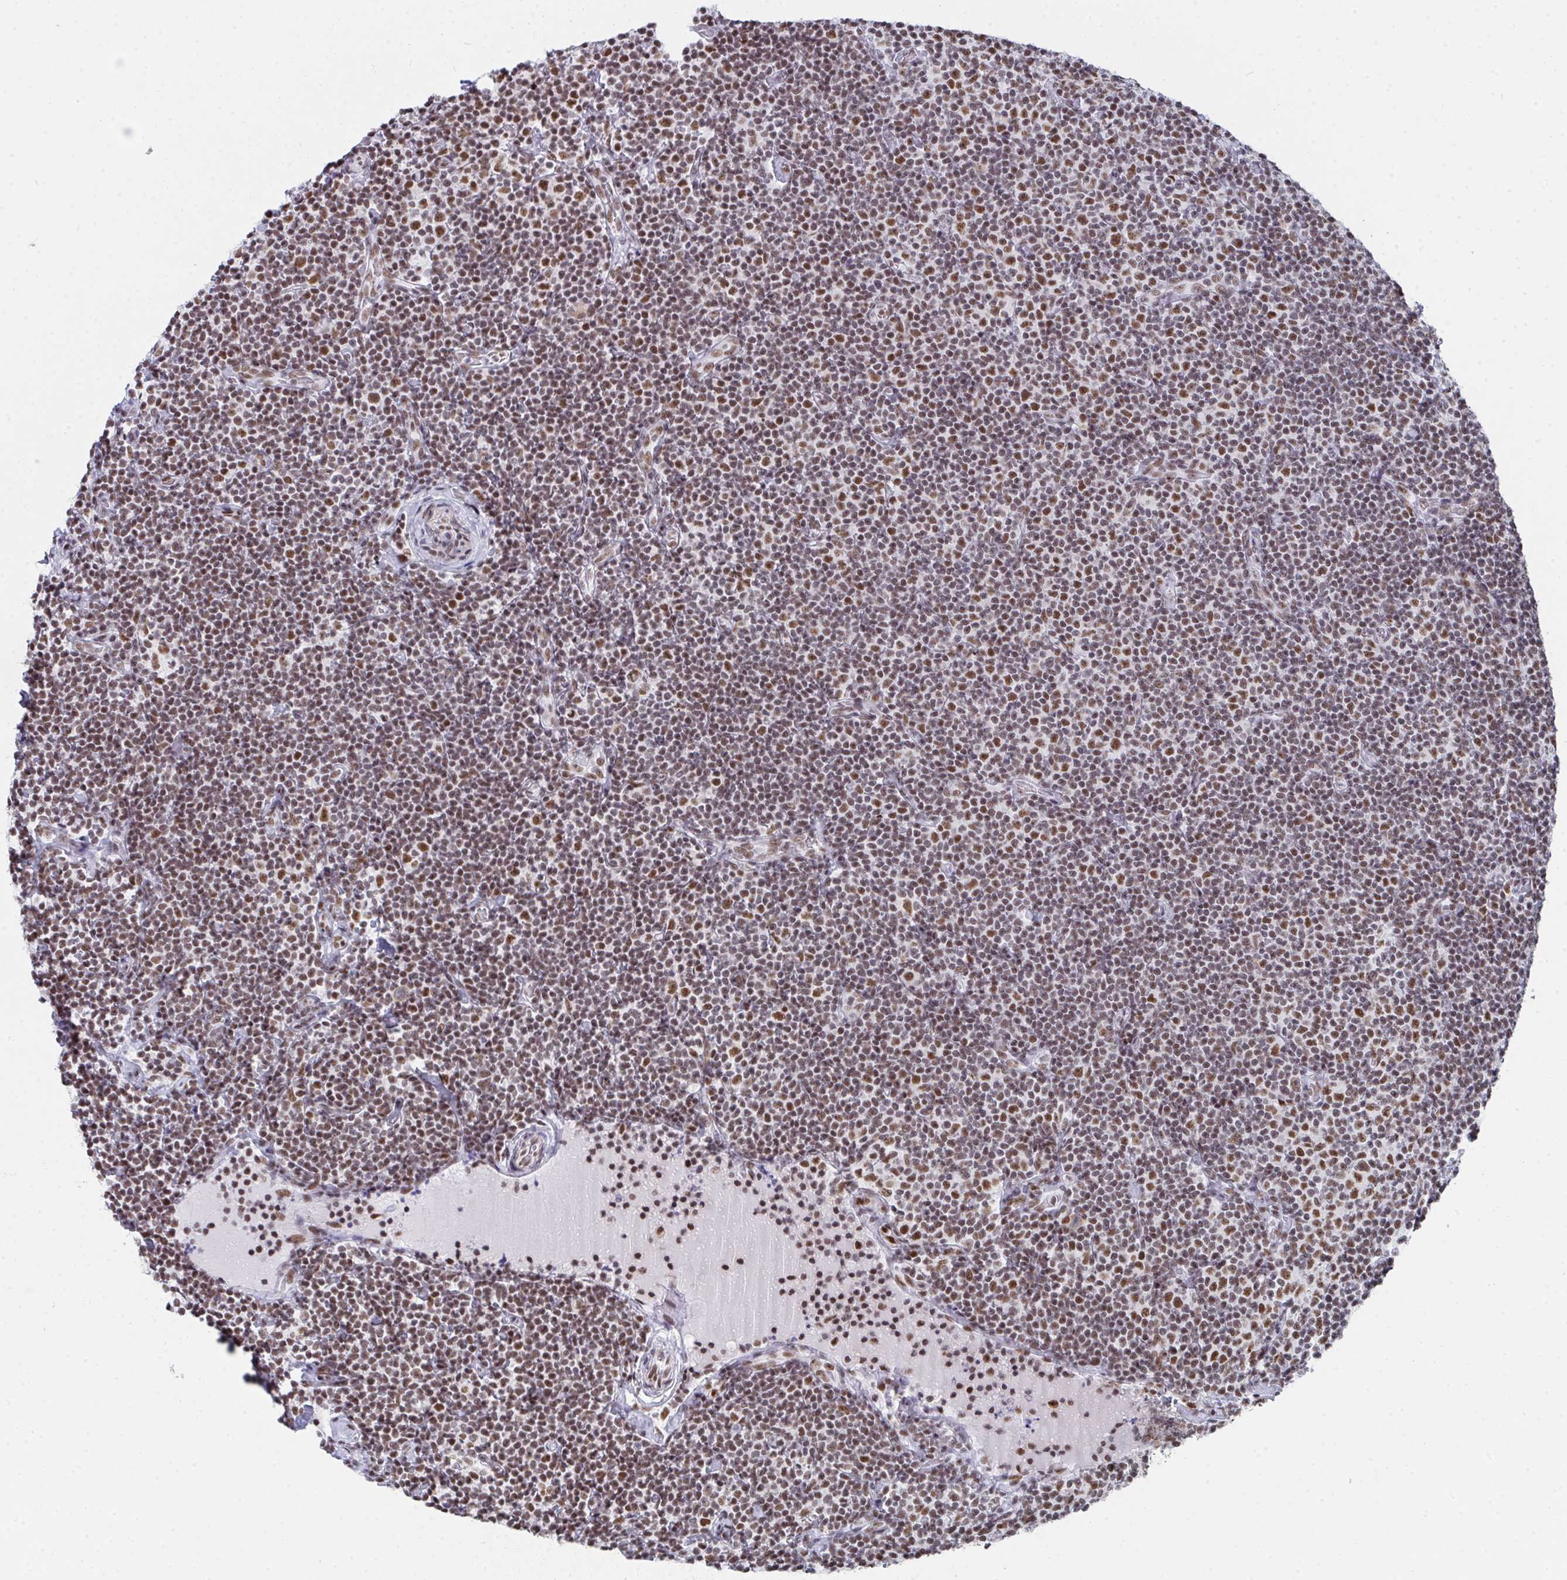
{"staining": {"intensity": "moderate", "quantity": "25%-75%", "location": "nuclear"}, "tissue": "lymphoma", "cell_type": "Tumor cells", "image_type": "cancer", "snomed": [{"axis": "morphology", "description": "Malignant lymphoma, non-Hodgkin's type, Low grade"}, {"axis": "topography", "description": "Lymph node"}], "caption": "Immunohistochemistry of lymphoma reveals medium levels of moderate nuclear positivity in approximately 25%-75% of tumor cells. Nuclei are stained in blue.", "gene": "SNRNP70", "patient": {"sex": "male", "age": 81}}